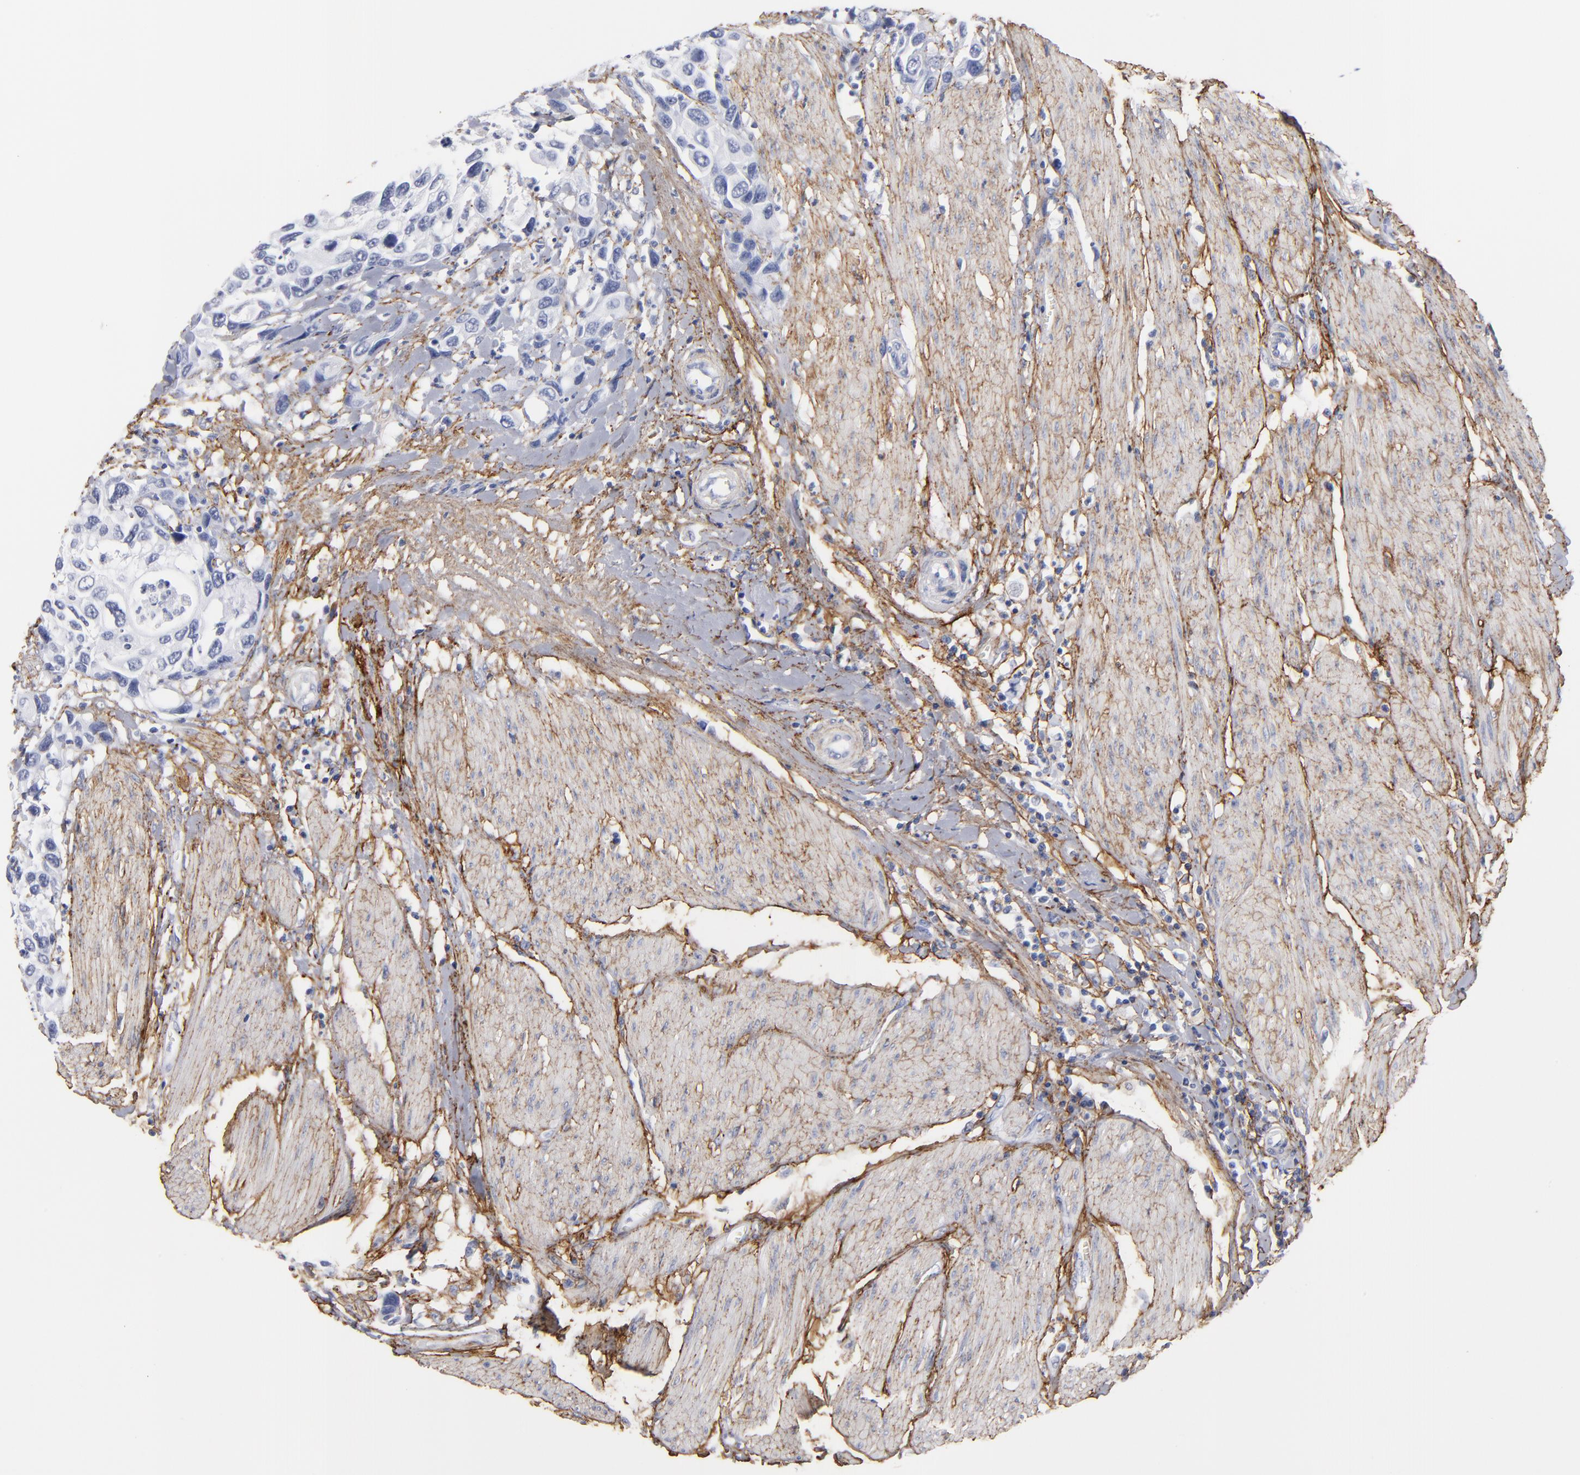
{"staining": {"intensity": "negative", "quantity": "none", "location": "none"}, "tissue": "urothelial cancer", "cell_type": "Tumor cells", "image_type": "cancer", "snomed": [{"axis": "morphology", "description": "Urothelial carcinoma, High grade"}, {"axis": "topography", "description": "Urinary bladder"}], "caption": "Histopathology image shows no protein expression in tumor cells of urothelial cancer tissue.", "gene": "EMILIN1", "patient": {"sex": "male", "age": 66}}